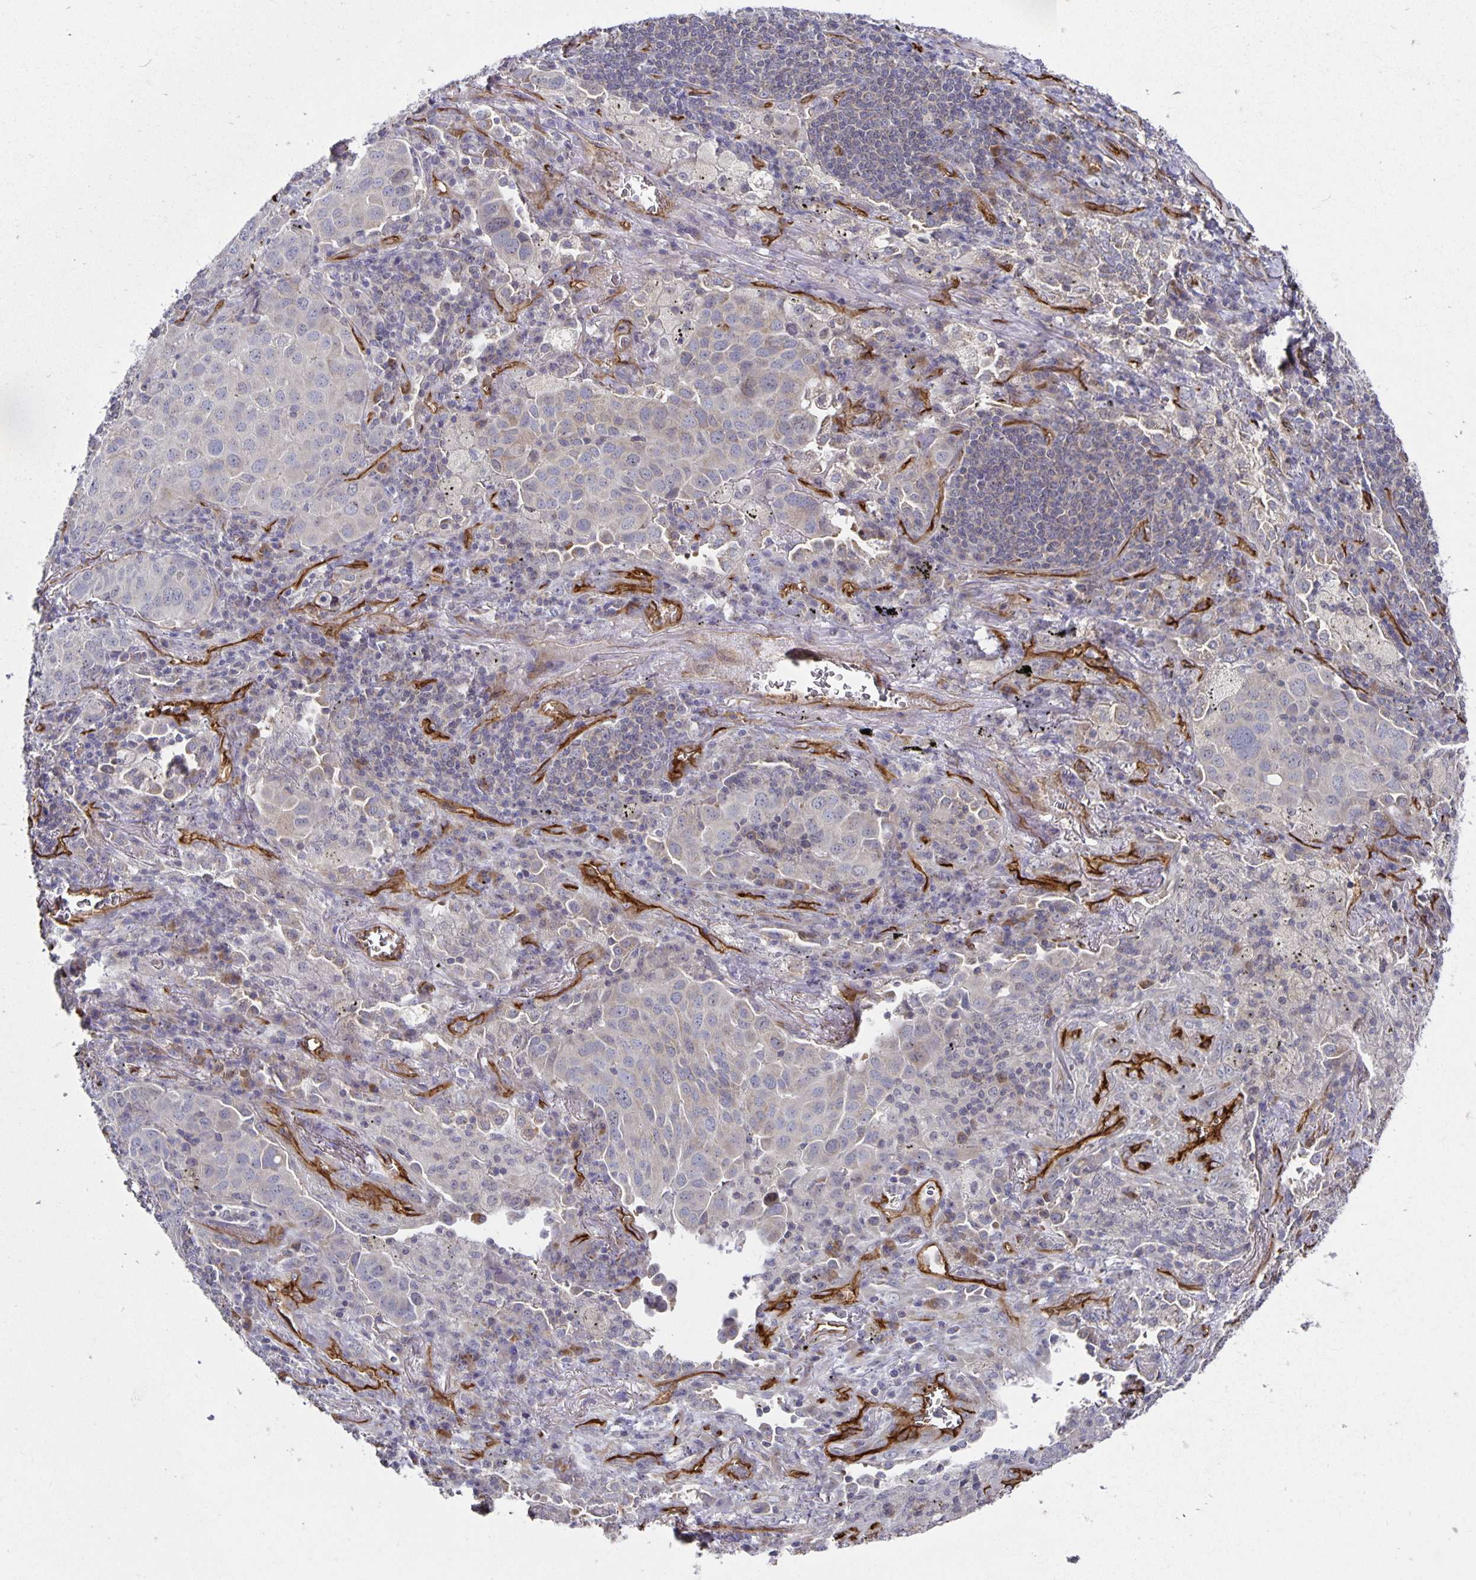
{"staining": {"intensity": "negative", "quantity": "none", "location": "none"}, "tissue": "lung cancer", "cell_type": "Tumor cells", "image_type": "cancer", "snomed": [{"axis": "morphology", "description": "Adenocarcinoma, NOS"}, {"axis": "morphology", "description": "Adenocarcinoma, metastatic, NOS"}, {"axis": "topography", "description": "Lymph node"}, {"axis": "topography", "description": "Lung"}], "caption": "High power microscopy photomicrograph of an immunohistochemistry (IHC) histopathology image of lung adenocarcinoma, revealing no significant expression in tumor cells. Brightfield microscopy of immunohistochemistry stained with DAB (brown) and hematoxylin (blue), captured at high magnification.", "gene": "PODXL", "patient": {"sex": "female", "age": 65}}